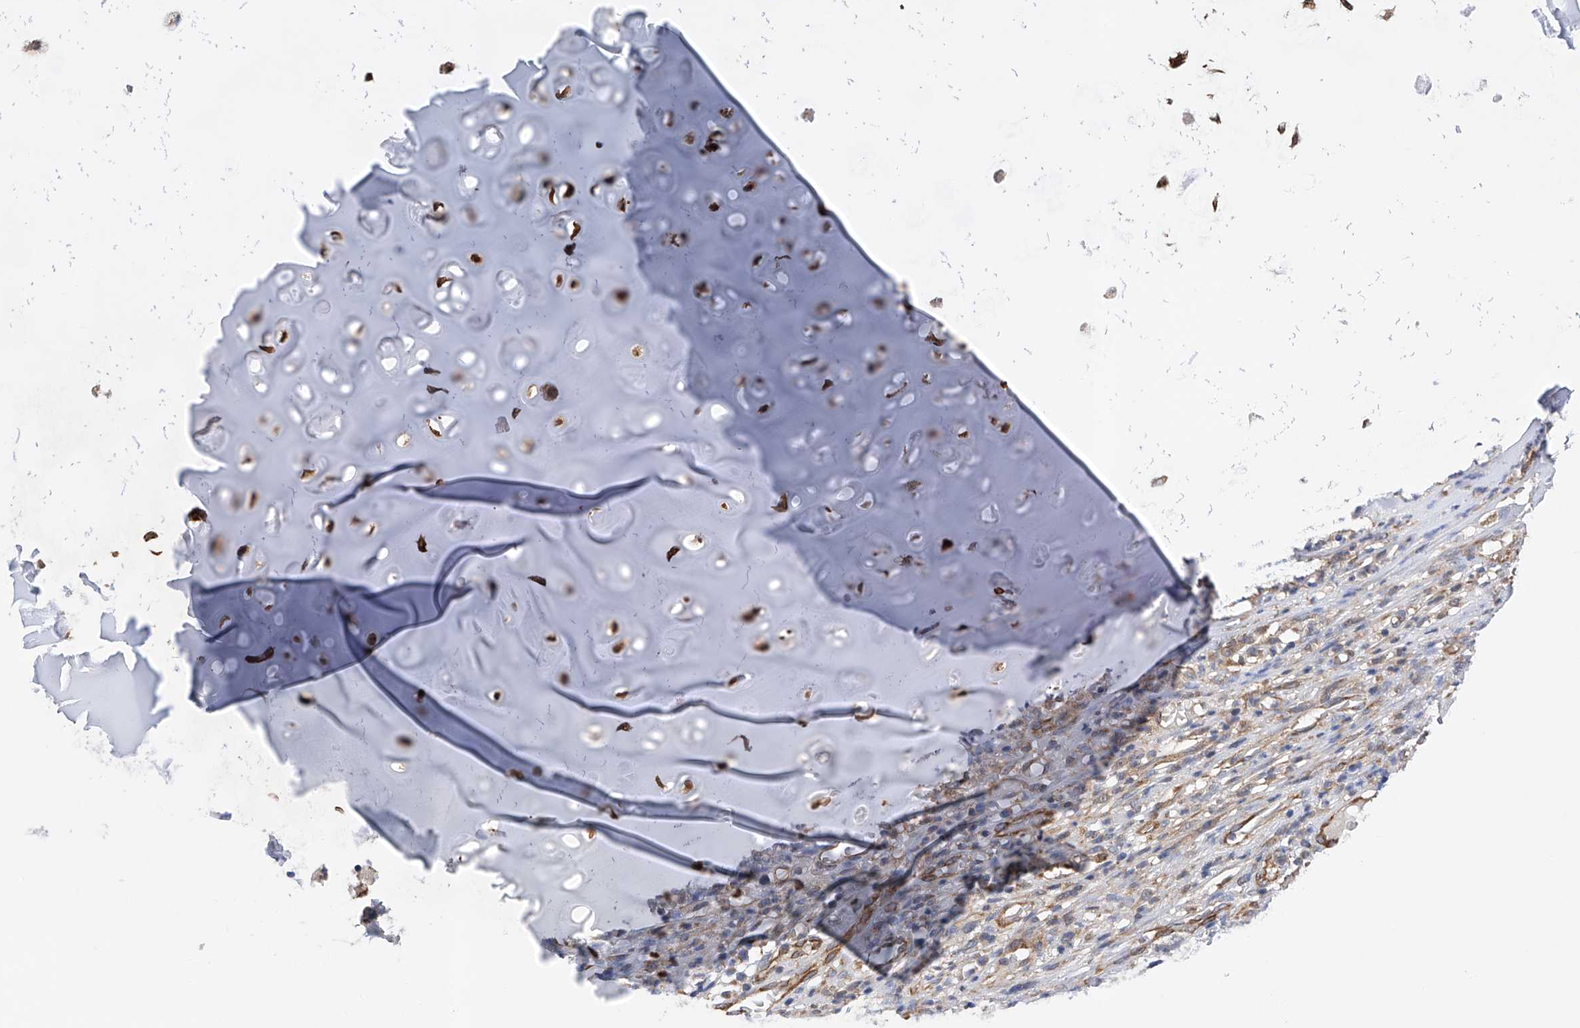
{"staining": {"intensity": "weak", "quantity": "25%-75%", "location": "cytoplasmic/membranous"}, "tissue": "adipose tissue", "cell_type": "Adipocytes", "image_type": "normal", "snomed": [{"axis": "morphology", "description": "Normal tissue, NOS"}, {"axis": "morphology", "description": "Basal cell carcinoma"}, {"axis": "topography", "description": "Cartilage tissue"}, {"axis": "topography", "description": "Nasopharynx"}, {"axis": "topography", "description": "Oral tissue"}], "caption": "Immunohistochemistry of normal adipose tissue exhibits low levels of weak cytoplasmic/membranous positivity in about 25%-75% of adipocytes.", "gene": "SPATA20", "patient": {"sex": "female", "age": 77}}